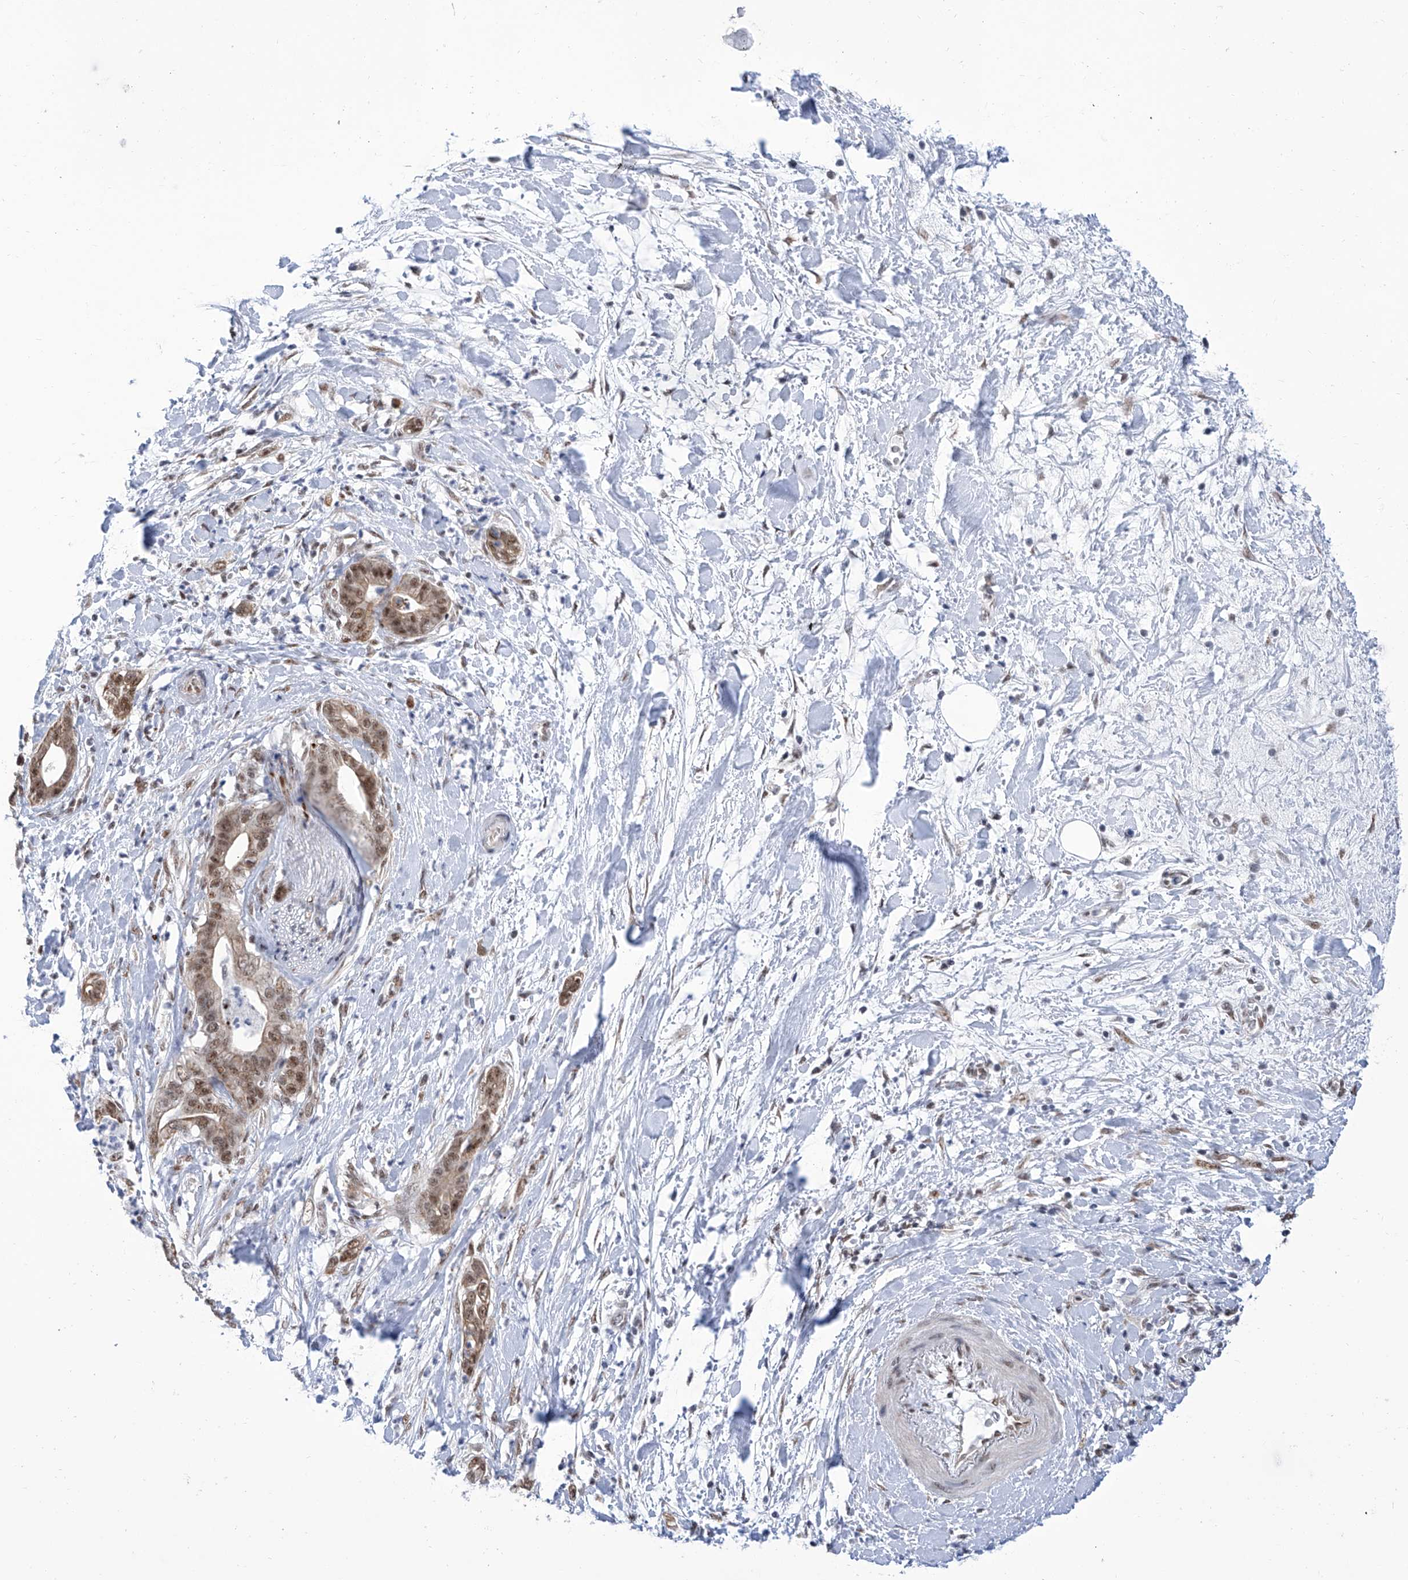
{"staining": {"intensity": "moderate", "quantity": ">75%", "location": "cytoplasmic/membranous,nuclear"}, "tissue": "pancreatic cancer", "cell_type": "Tumor cells", "image_type": "cancer", "snomed": [{"axis": "morphology", "description": "Adenocarcinoma, NOS"}, {"axis": "topography", "description": "Pancreas"}], "caption": "The immunohistochemical stain labels moderate cytoplasmic/membranous and nuclear staining in tumor cells of pancreatic cancer (adenocarcinoma) tissue. The protein is stained brown, and the nuclei are stained in blue (DAB (3,3'-diaminobenzidine) IHC with brightfield microscopy, high magnification).", "gene": "SART1", "patient": {"sex": "female", "age": 78}}